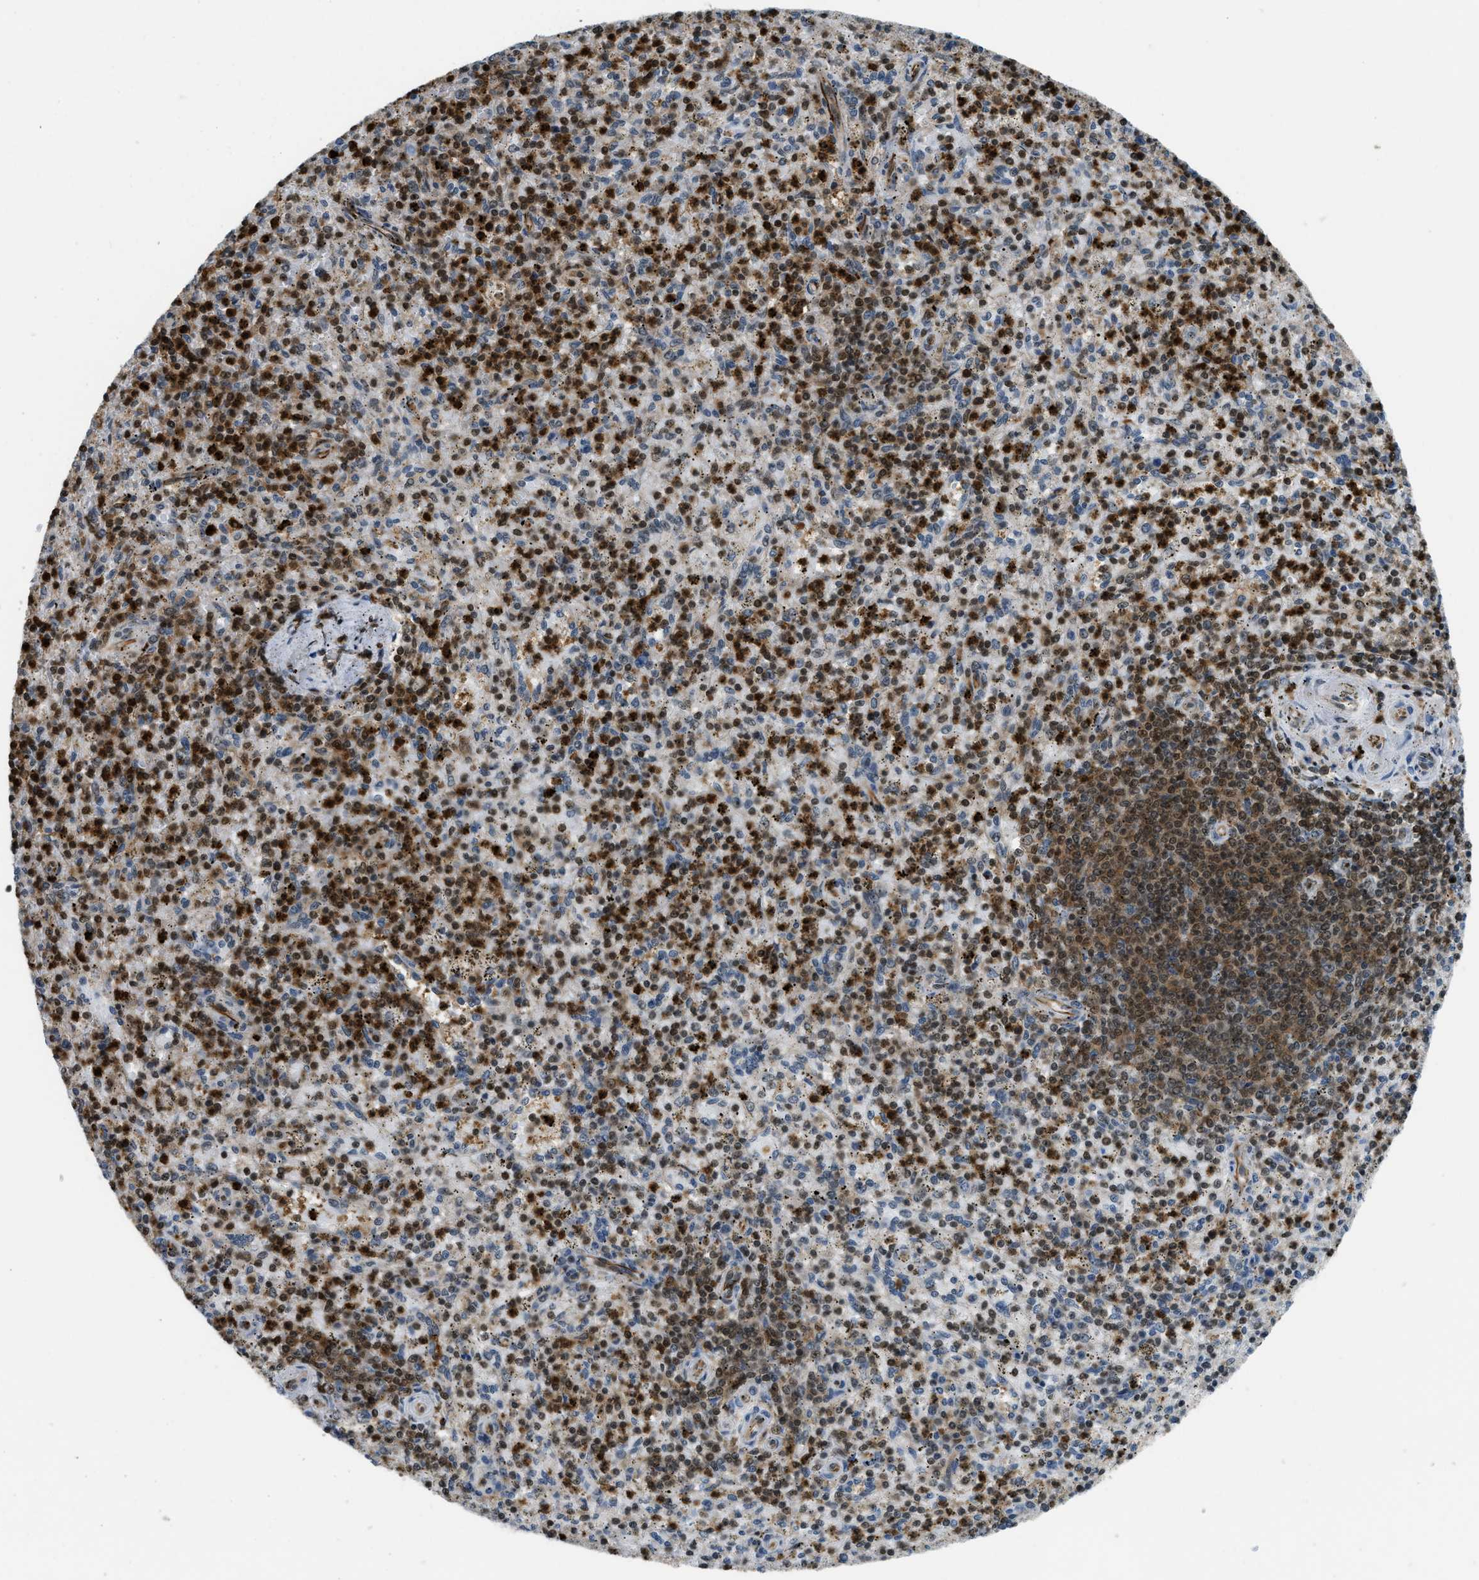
{"staining": {"intensity": "strong", "quantity": "25%-75%", "location": "cytoplasmic/membranous,nuclear"}, "tissue": "spleen", "cell_type": "Cells in red pulp", "image_type": "normal", "snomed": [{"axis": "morphology", "description": "Normal tissue, NOS"}, {"axis": "topography", "description": "Spleen"}], "caption": "Immunohistochemical staining of benign spleen demonstrates 25%-75% levels of strong cytoplasmic/membranous,nuclear protein staining in approximately 25%-75% of cells in red pulp. (DAB (3,3'-diaminobenzidine) IHC, brown staining for protein, blue staining for nuclei).", "gene": "E2F1", "patient": {"sex": "male", "age": 72}}